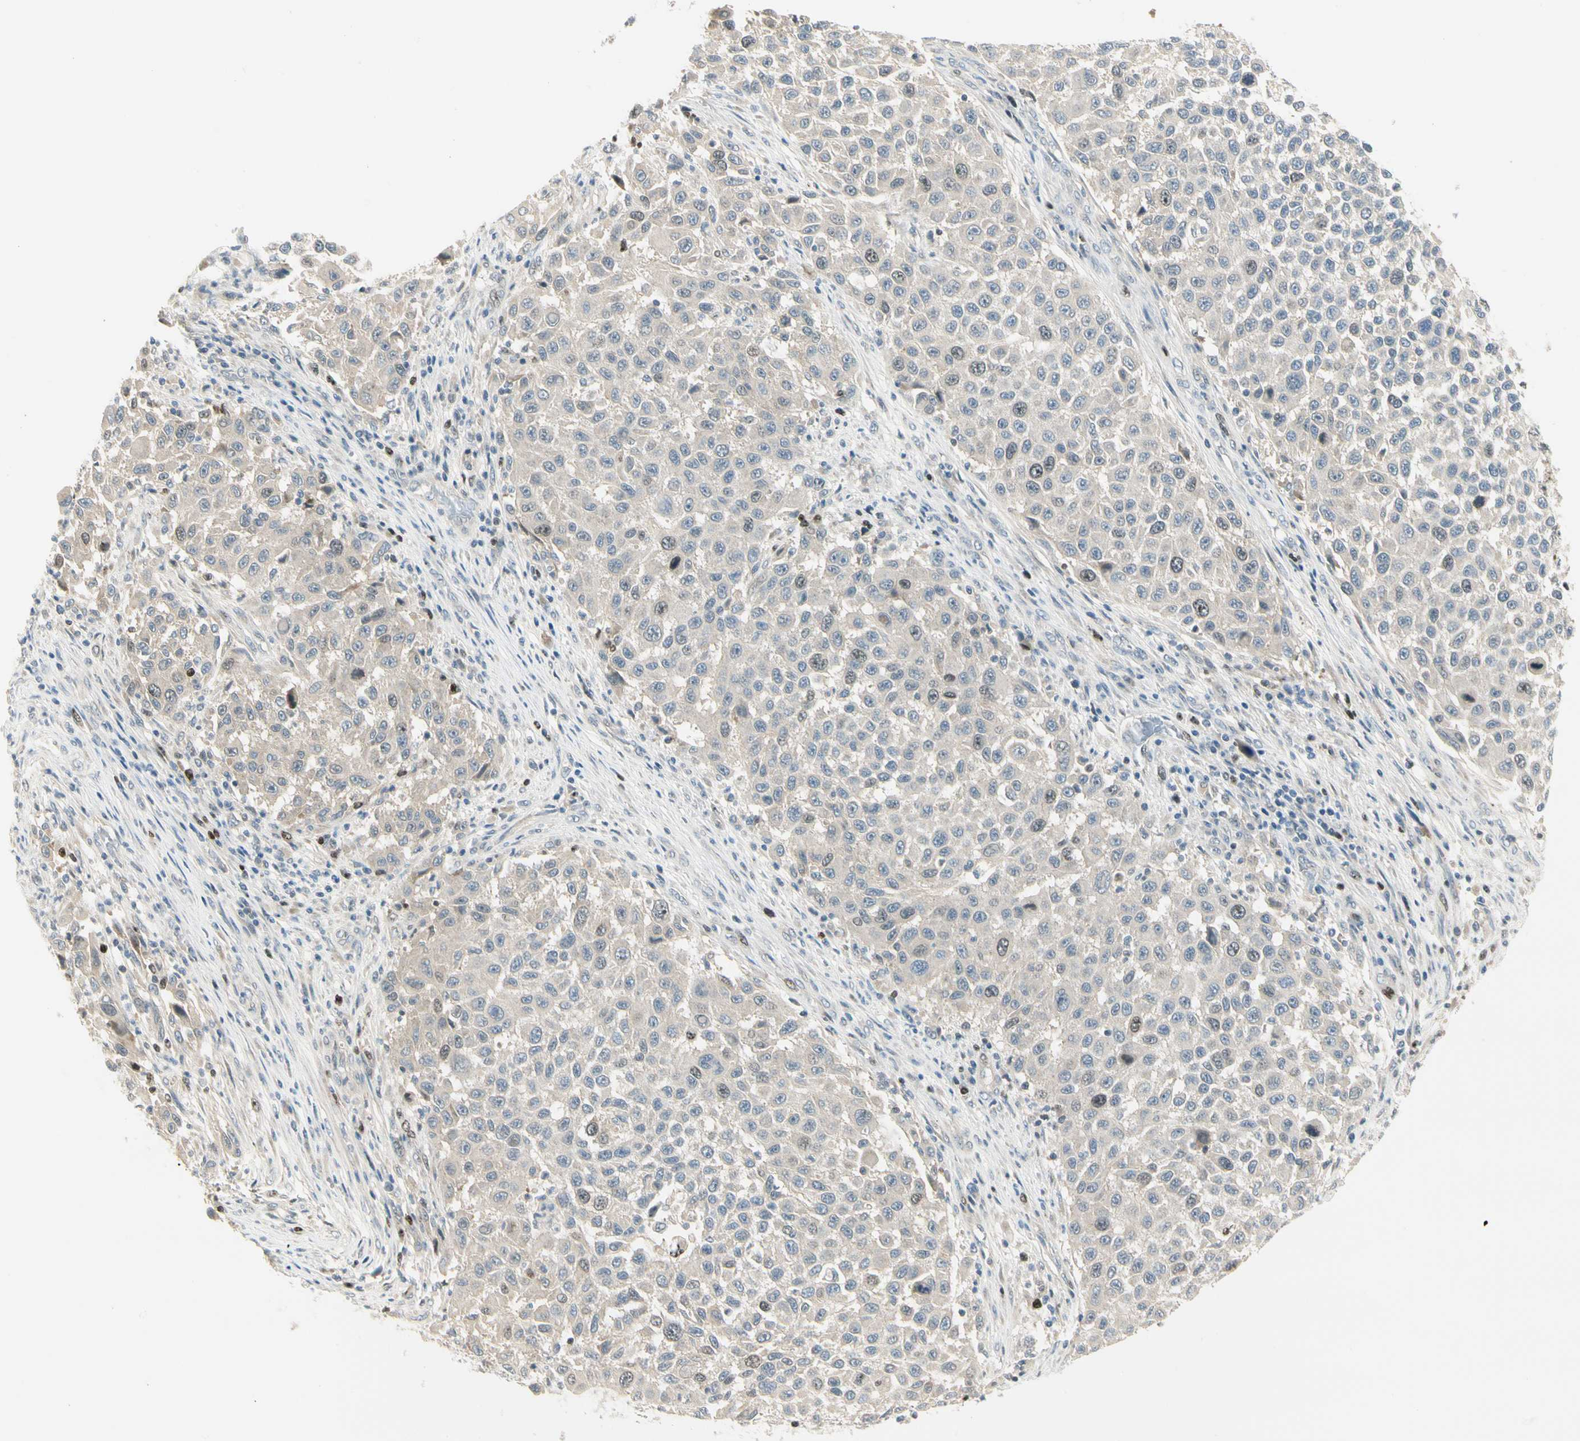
{"staining": {"intensity": "negative", "quantity": "none", "location": "none"}, "tissue": "melanoma", "cell_type": "Tumor cells", "image_type": "cancer", "snomed": [{"axis": "morphology", "description": "Malignant melanoma, Metastatic site"}, {"axis": "topography", "description": "Lymph node"}], "caption": "A micrograph of human melanoma is negative for staining in tumor cells.", "gene": "PITX1", "patient": {"sex": "male", "age": 61}}